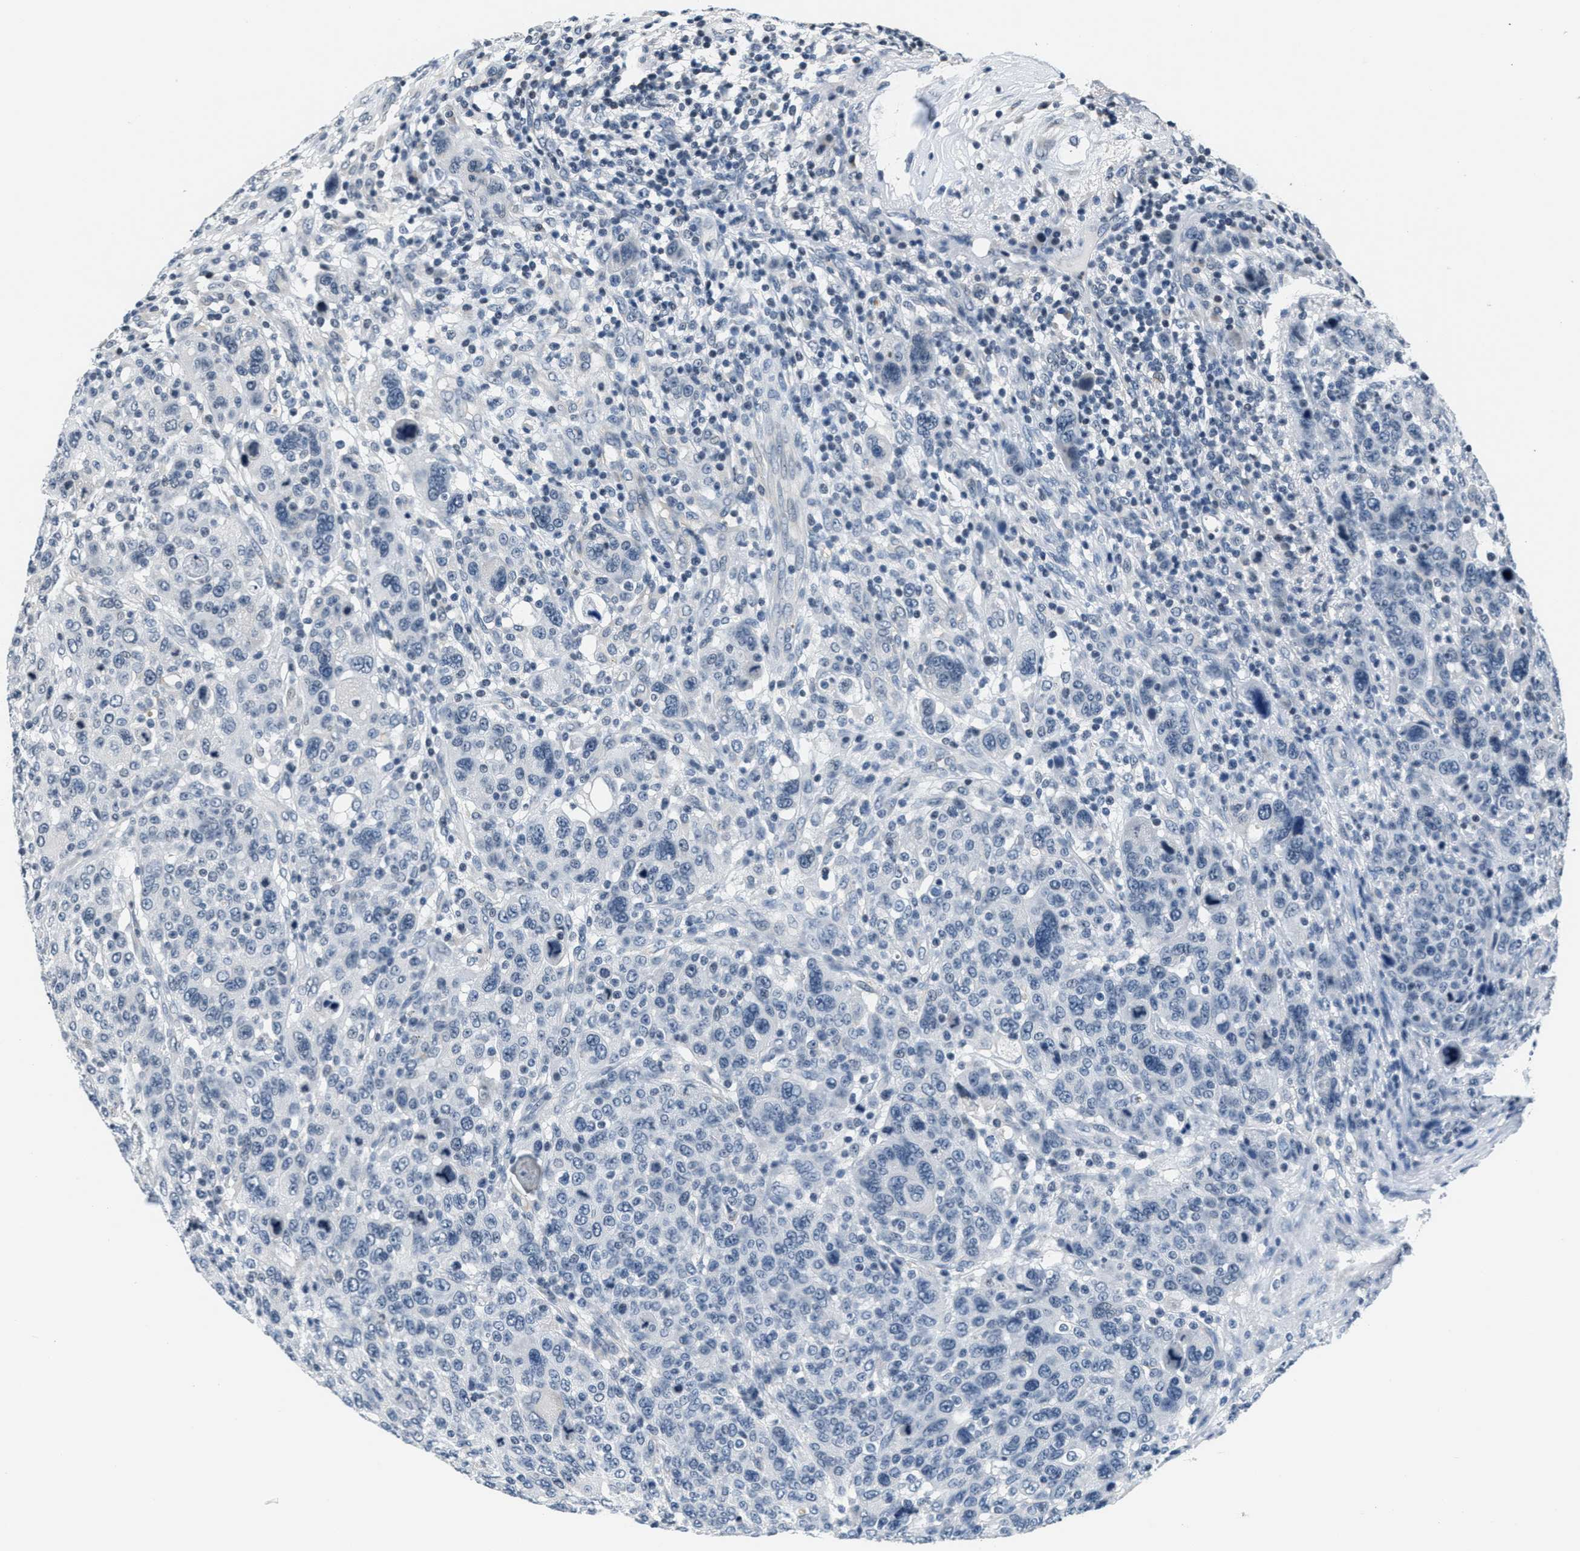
{"staining": {"intensity": "negative", "quantity": "none", "location": "none"}, "tissue": "breast cancer", "cell_type": "Tumor cells", "image_type": "cancer", "snomed": [{"axis": "morphology", "description": "Duct carcinoma"}, {"axis": "topography", "description": "Breast"}], "caption": "Protein analysis of infiltrating ductal carcinoma (breast) shows no significant positivity in tumor cells. (Stains: DAB immunohistochemistry (IHC) with hematoxylin counter stain, Microscopy: brightfield microscopy at high magnification).", "gene": "CA4", "patient": {"sex": "female", "age": 37}}